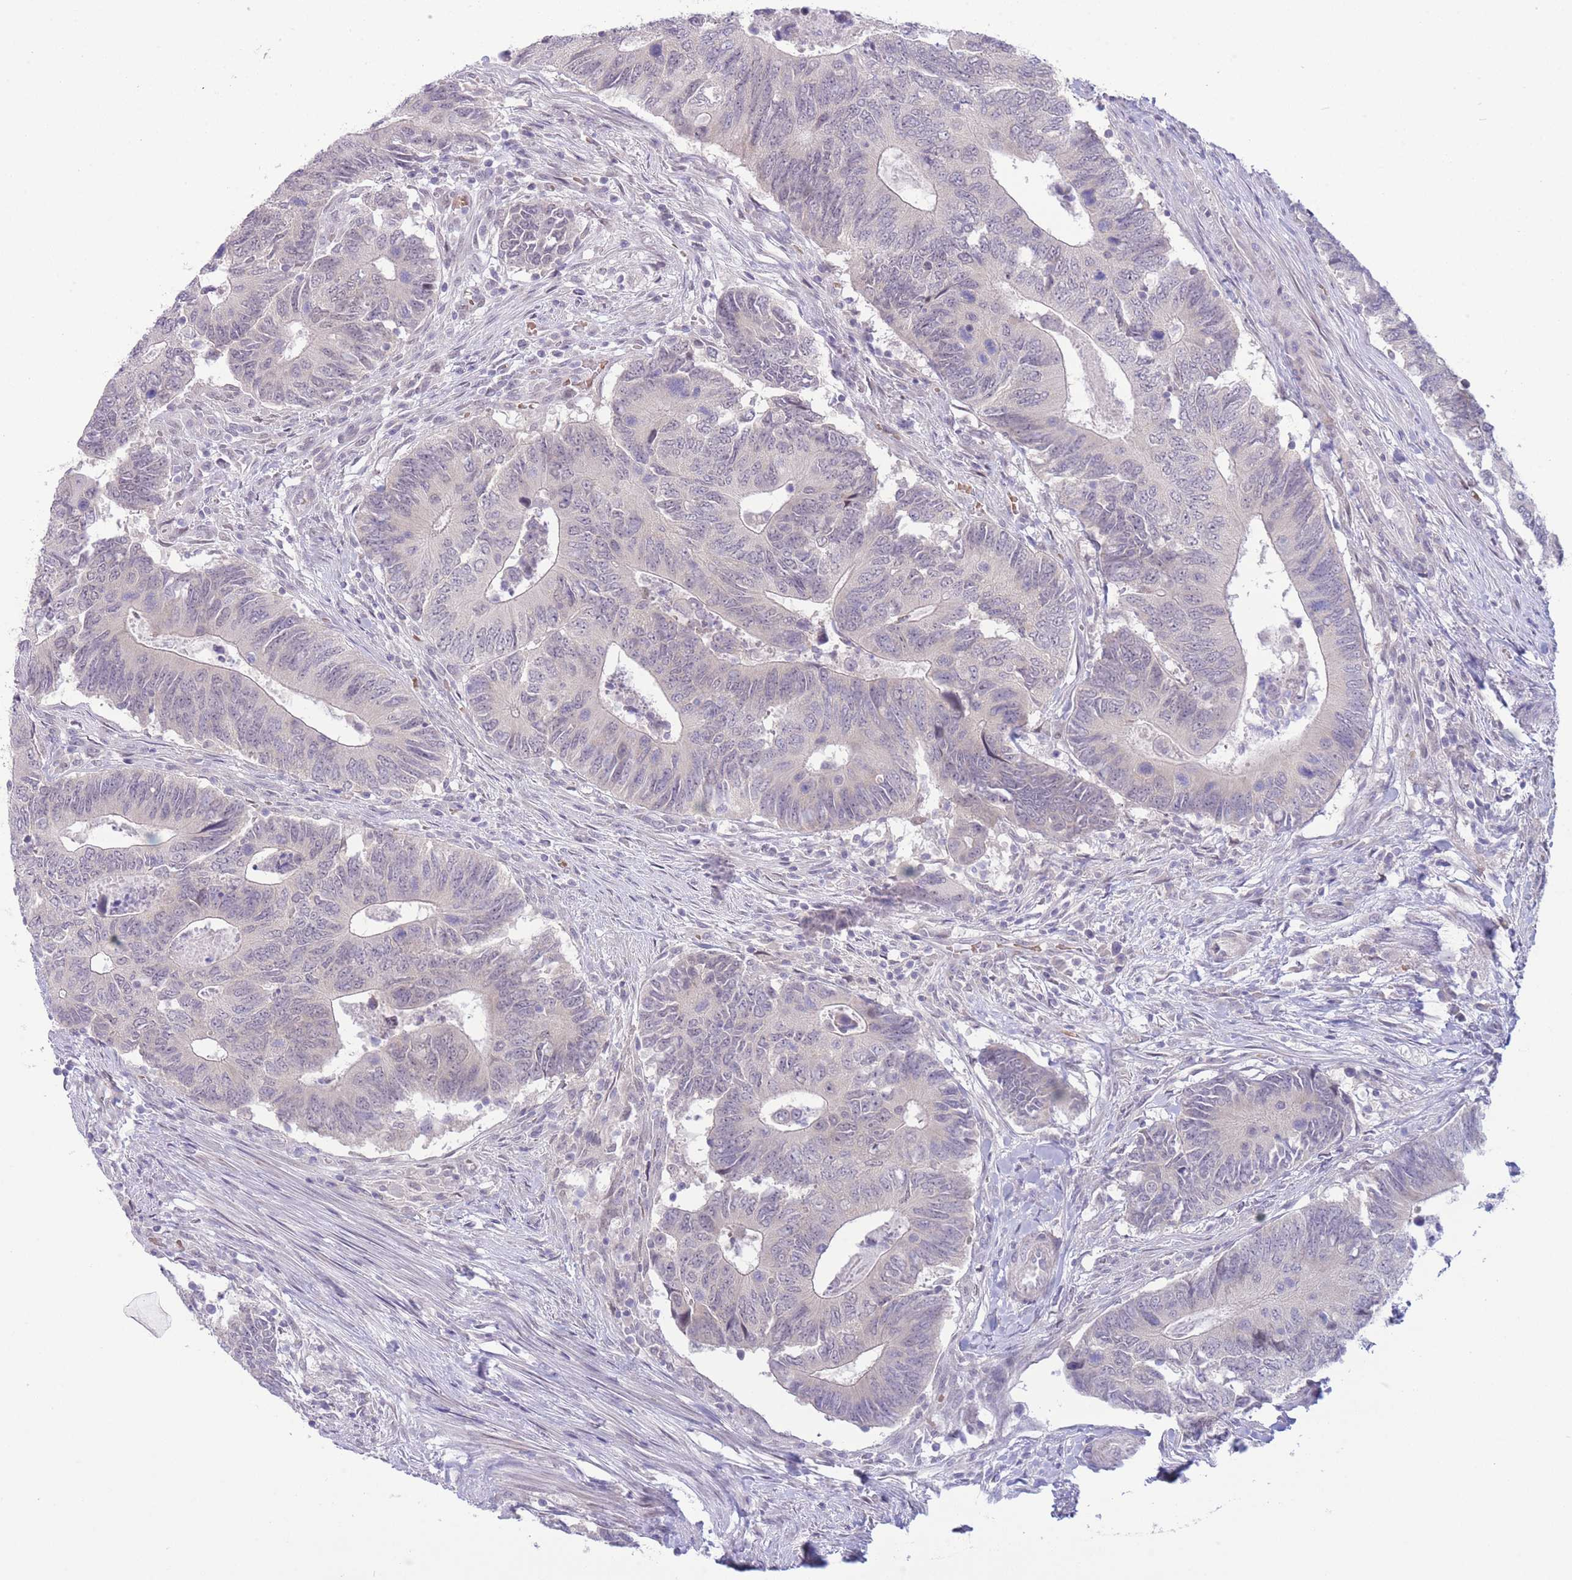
{"staining": {"intensity": "negative", "quantity": "none", "location": "none"}, "tissue": "colorectal cancer", "cell_type": "Tumor cells", "image_type": "cancer", "snomed": [{"axis": "morphology", "description": "Adenocarcinoma, NOS"}, {"axis": "topography", "description": "Colon"}], "caption": "This photomicrograph is of colorectal adenocarcinoma stained with immunohistochemistry to label a protein in brown with the nuclei are counter-stained blue. There is no expression in tumor cells.", "gene": "FBXO46", "patient": {"sex": "male", "age": 87}}